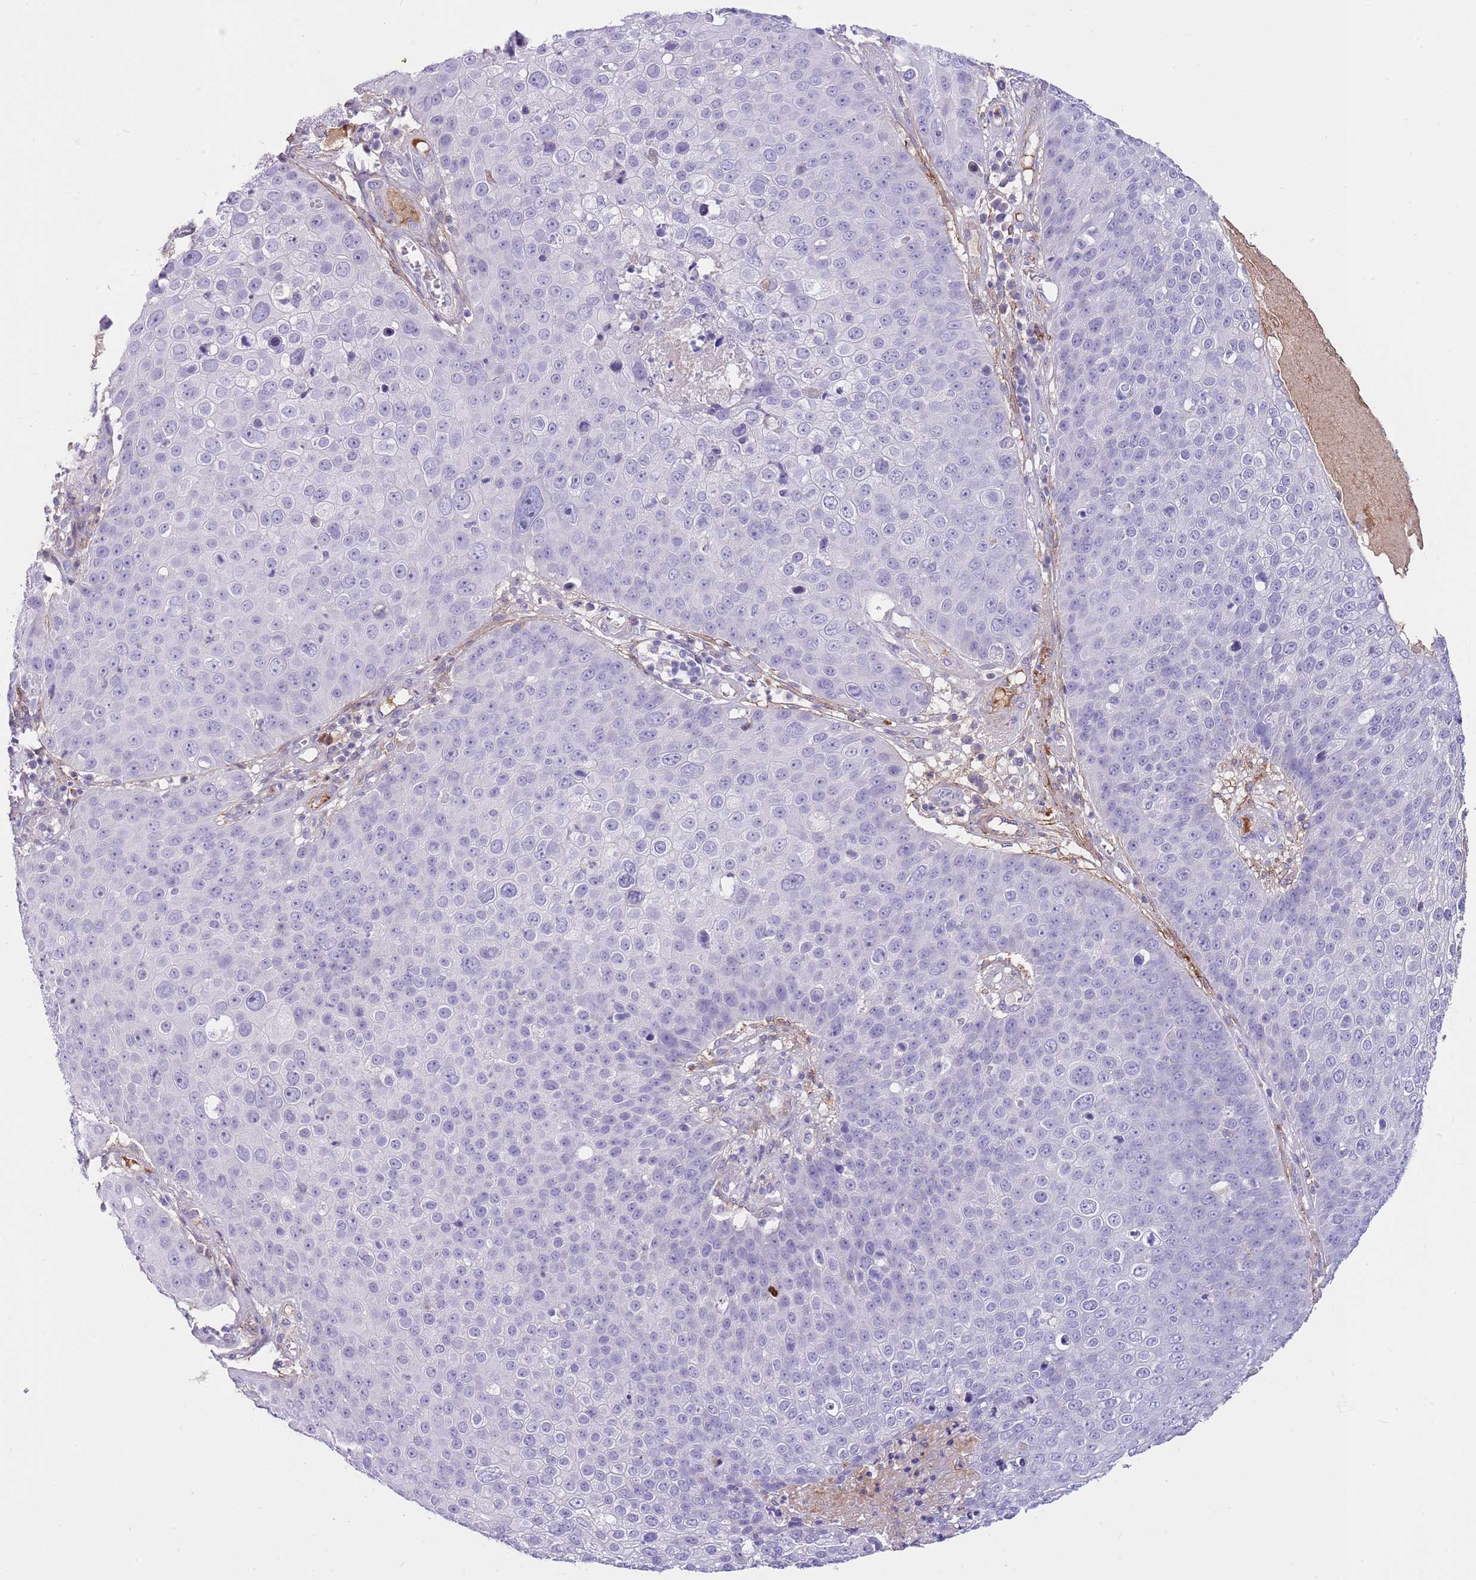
{"staining": {"intensity": "negative", "quantity": "none", "location": "none"}, "tissue": "skin cancer", "cell_type": "Tumor cells", "image_type": "cancer", "snomed": [{"axis": "morphology", "description": "Squamous cell carcinoma, NOS"}, {"axis": "topography", "description": "Skin"}], "caption": "The micrograph reveals no significant expression in tumor cells of skin squamous cell carcinoma.", "gene": "LEPROTL1", "patient": {"sex": "male", "age": 71}}